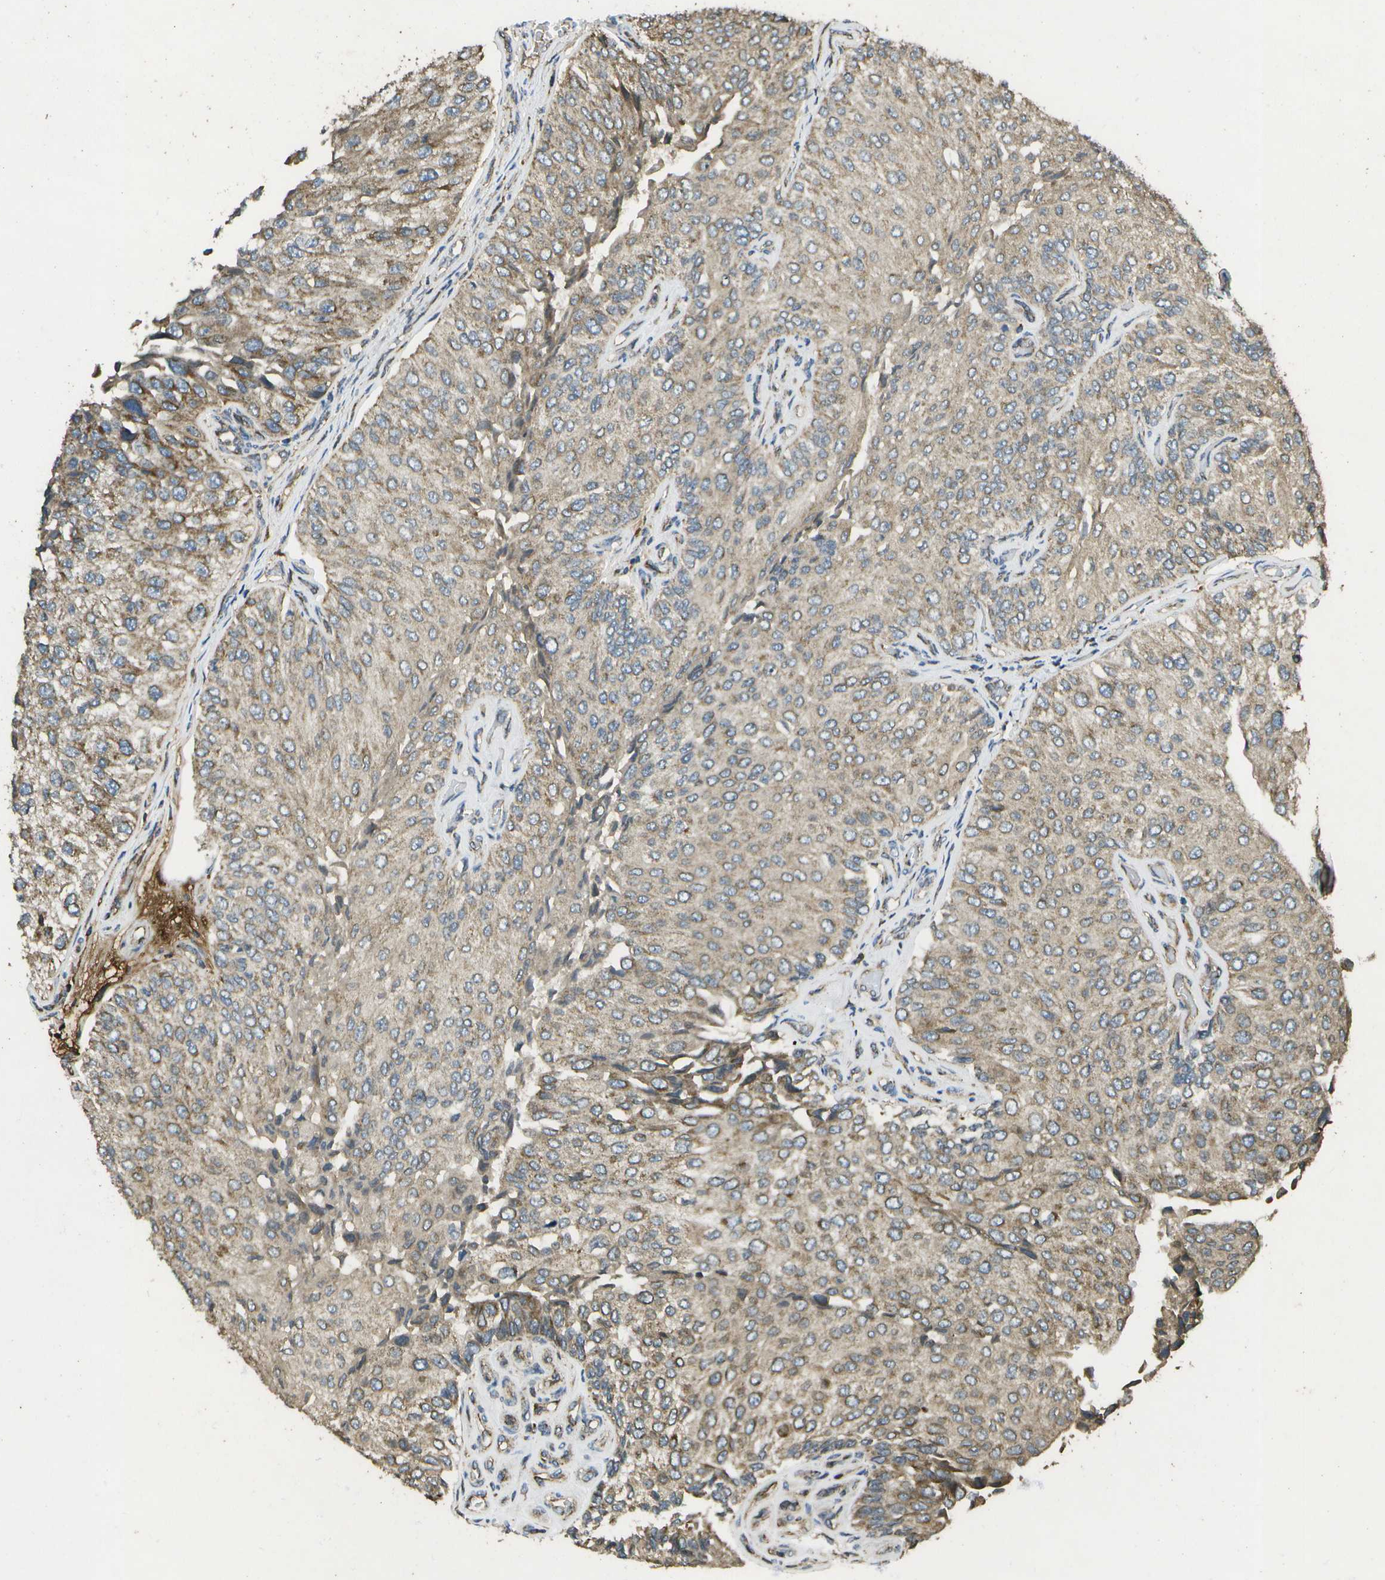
{"staining": {"intensity": "weak", "quantity": ">75%", "location": "cytoplasmic/membranous"}, "tissue": "urothelial cancer", "cell_type": "Tumor cells", "image_type": "cancer", "snomed": [{"axis": "morphology", "description": "Urothelial carcinoma, High grade"}, {"axis": "topography", "description": "Kidney"}, {"axis": "topography", "description": "Urinary bladder"}], "caption": "A brown stain labels weak cytoplasmic/membranous positivity of a protein in human high-grade urothelial carcinoma tumor cells. The staining was performed using DAB (3,3'-diaminobenzidine), with brown indicating positive protein expression. Nuclei are stained blue with hematoxylin.", "gene": "HFE", "patient": {"sex": "male", "age": 77}}